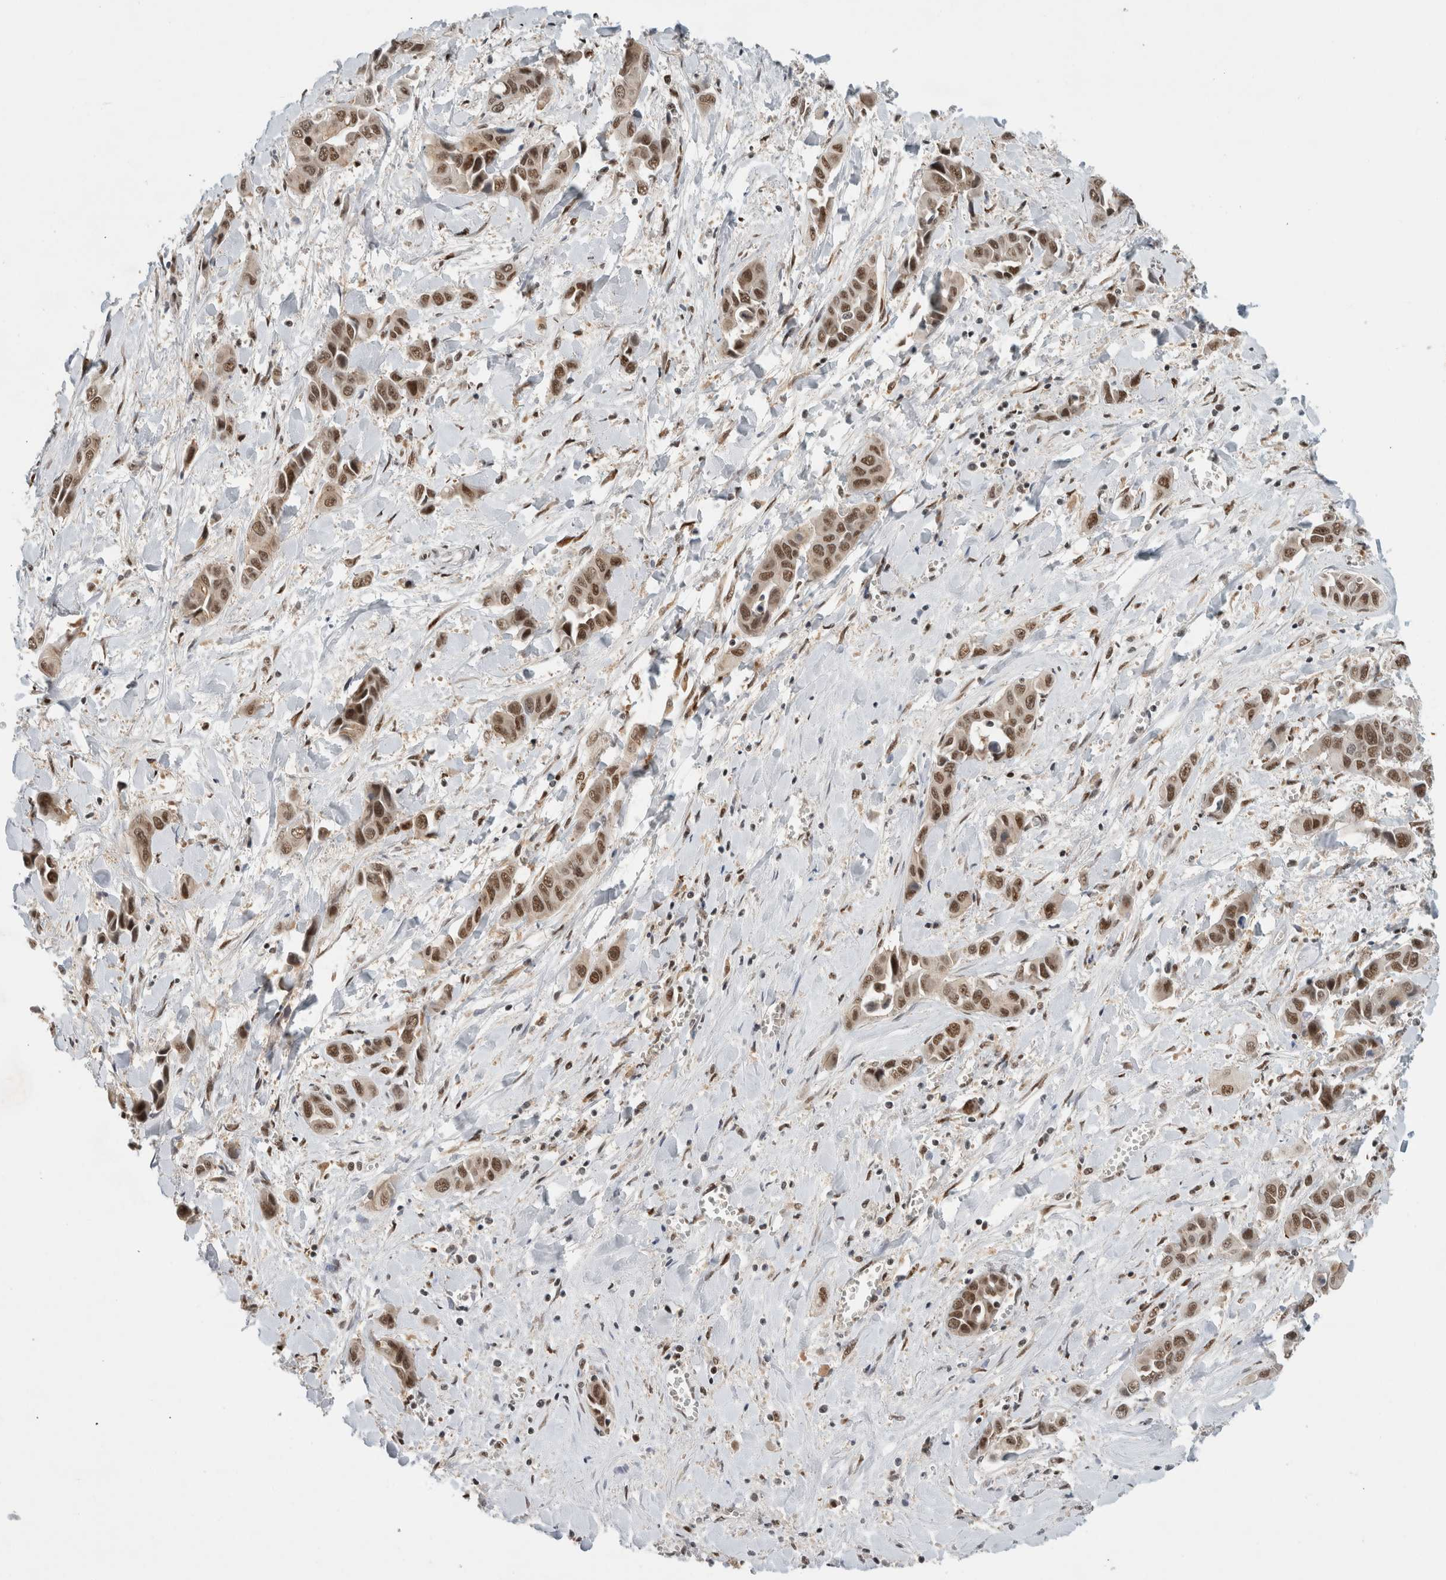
{"staining": {"intensity": "moderate", "quantity": ">75%", "location": "nuclear"}, "tissue": "liver cancer", "cell_type": "Tumor cells", "image_type": "cancer", "snomed": [{"axis": "morphology", "description": "Cholangiocarcinoma"}, {"axis": "topography", "description": "Liver"}], "caption": "Immunohistochemical staining of liver cholangiocarcinoma exhibits medium levels of moderate nuclear protein positivity in approximately >75% of tumor cells.", "gene": "NCAPG2", "patient": {"sex": "female", "age": 52}}